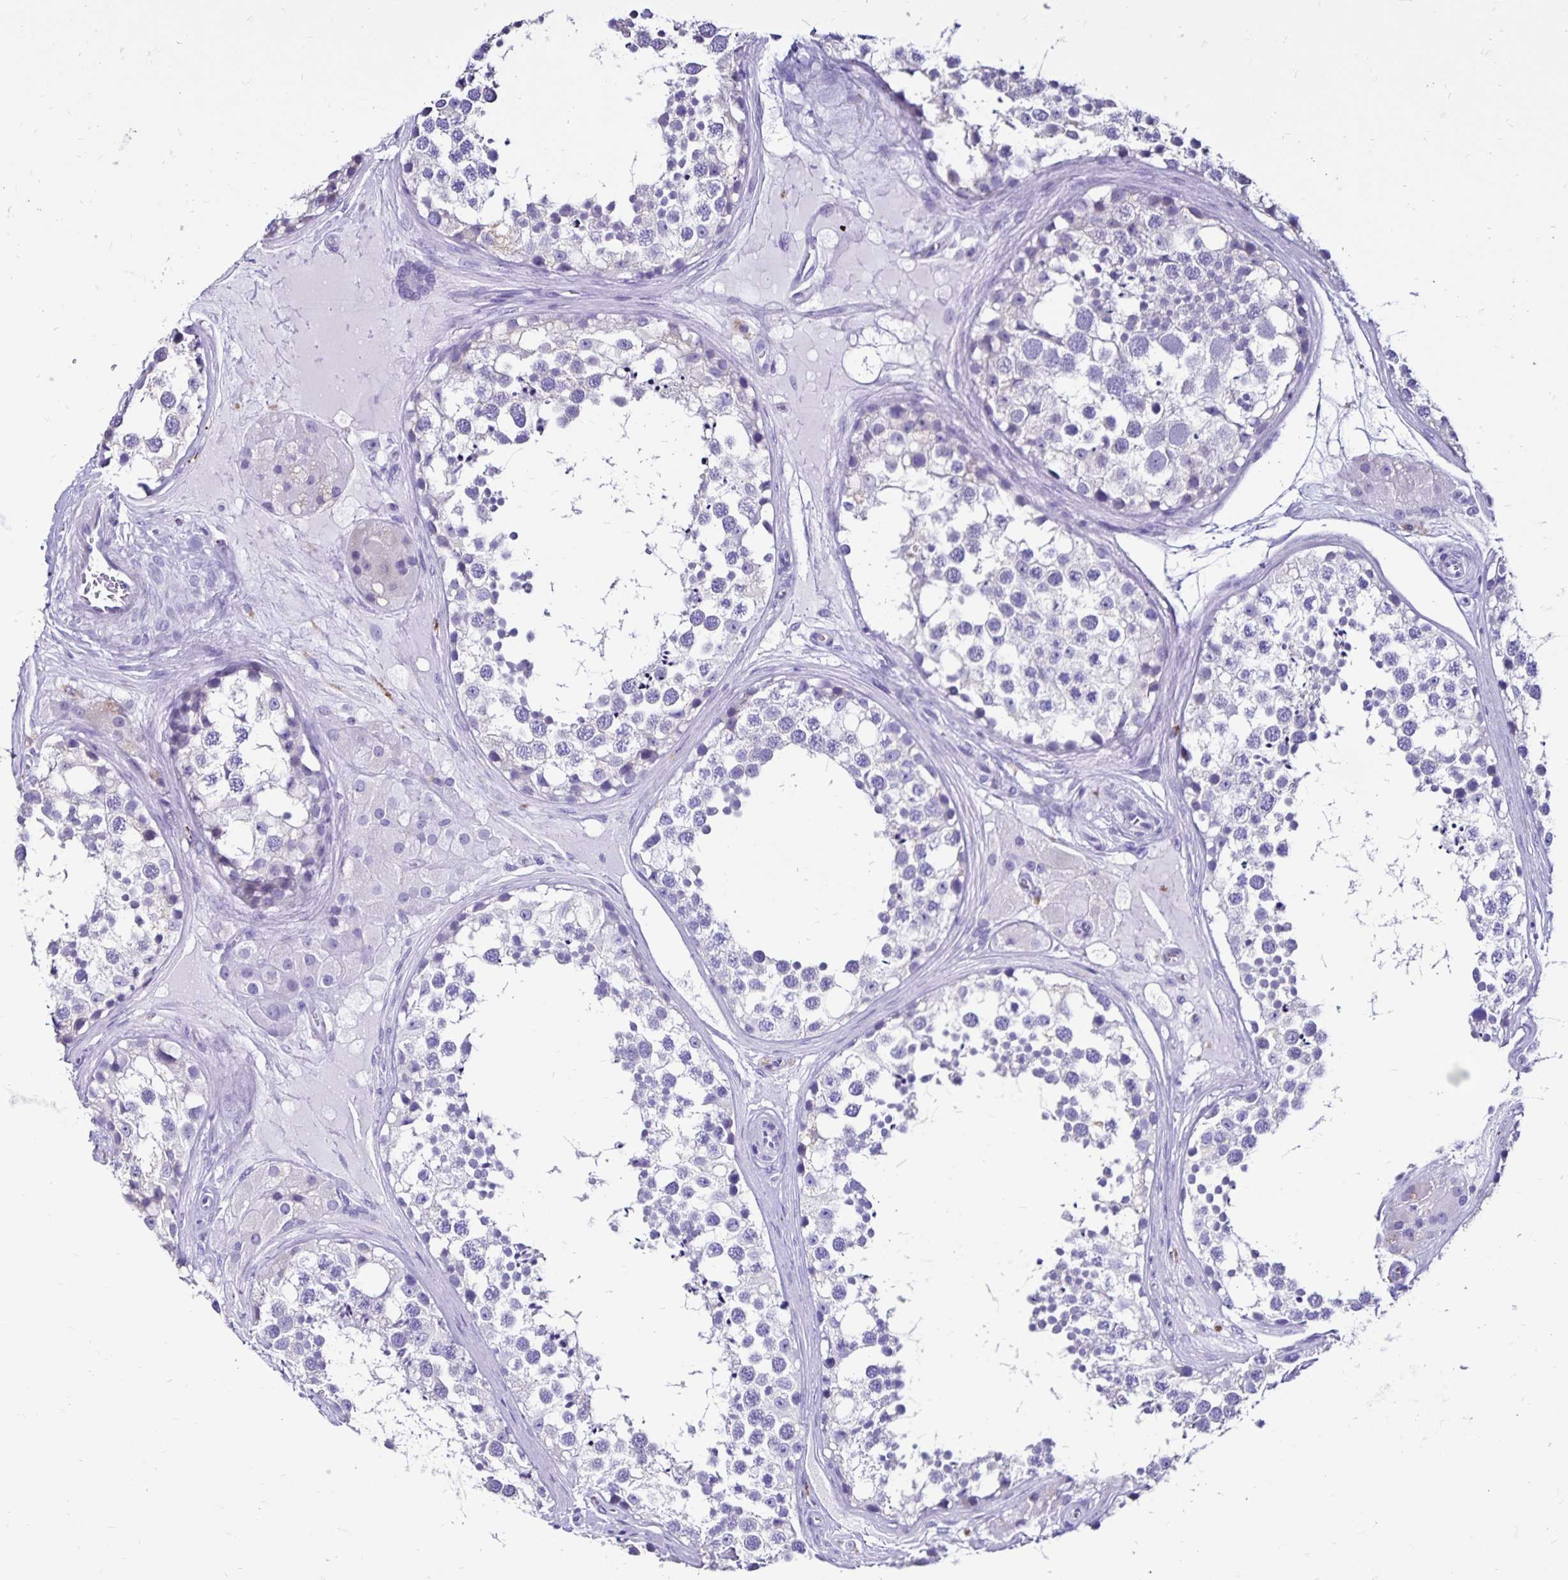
{"staining": {"intensity": "negative", "quantity": "none", "location": "none"}, "tissue": "testis", "cell_type": "Cells in seminiferous ducts", "image_type": "normal", "snomed": [{"axis": "morphology", "description": "Normal tissue, NOS"}, {"axis": "morphology", "description": "Seminoma, NOS"}, {"axis": "topography", "description": "Testis"}], "caption": "IHC histopathology image of normal testis: testis stained with DAB (3,3'-diaminobenzidine) reveals no significant protein staining in cells in seminiferous ducts. (DAB IHC, high magnification).", "gene": "EVPL", "patient": {"sex": "male", "age": 65}}